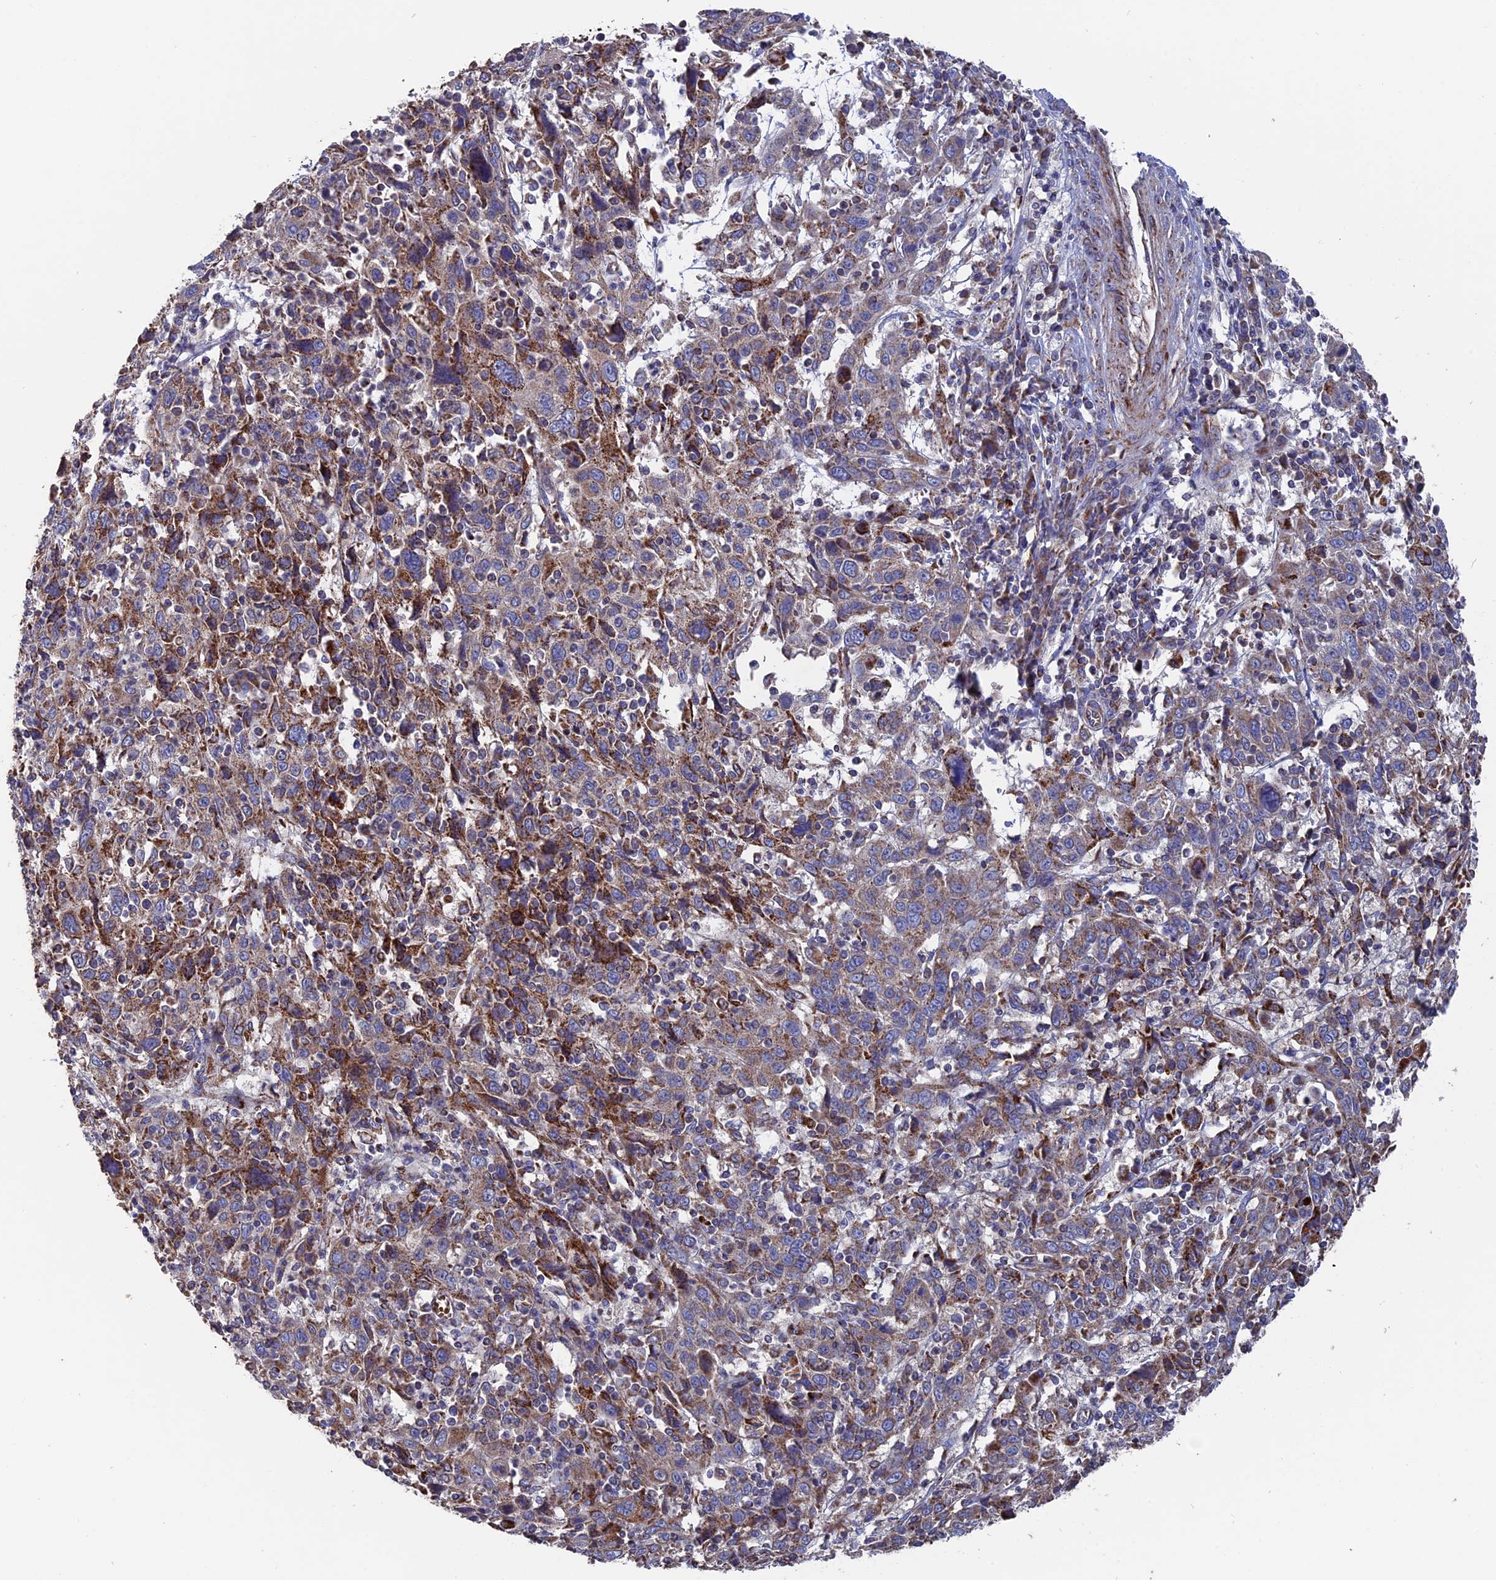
{"staining": {"intensity": "moderate", "quantity": "25%-75%", "location": "cytoplasmic/membranous"}, "tissue": "cervical cancer", "cell_type": "Tumor cells", "image_type": "cancer", "snomed": [{"axis": "morphology", "description": "Squamous cell carcinoma, NOS"}, {"axis": "topography", "description": "Cervix"}], "caption": "Protein analysis of squamous cell carcinoma (cervical) tissue demonstrates moderate cytoplasmic/membranous expression in approximately 25%-75% of tumor cells.", "gene": "TGFA", "patient": {"sex": "female", "age": 46}}